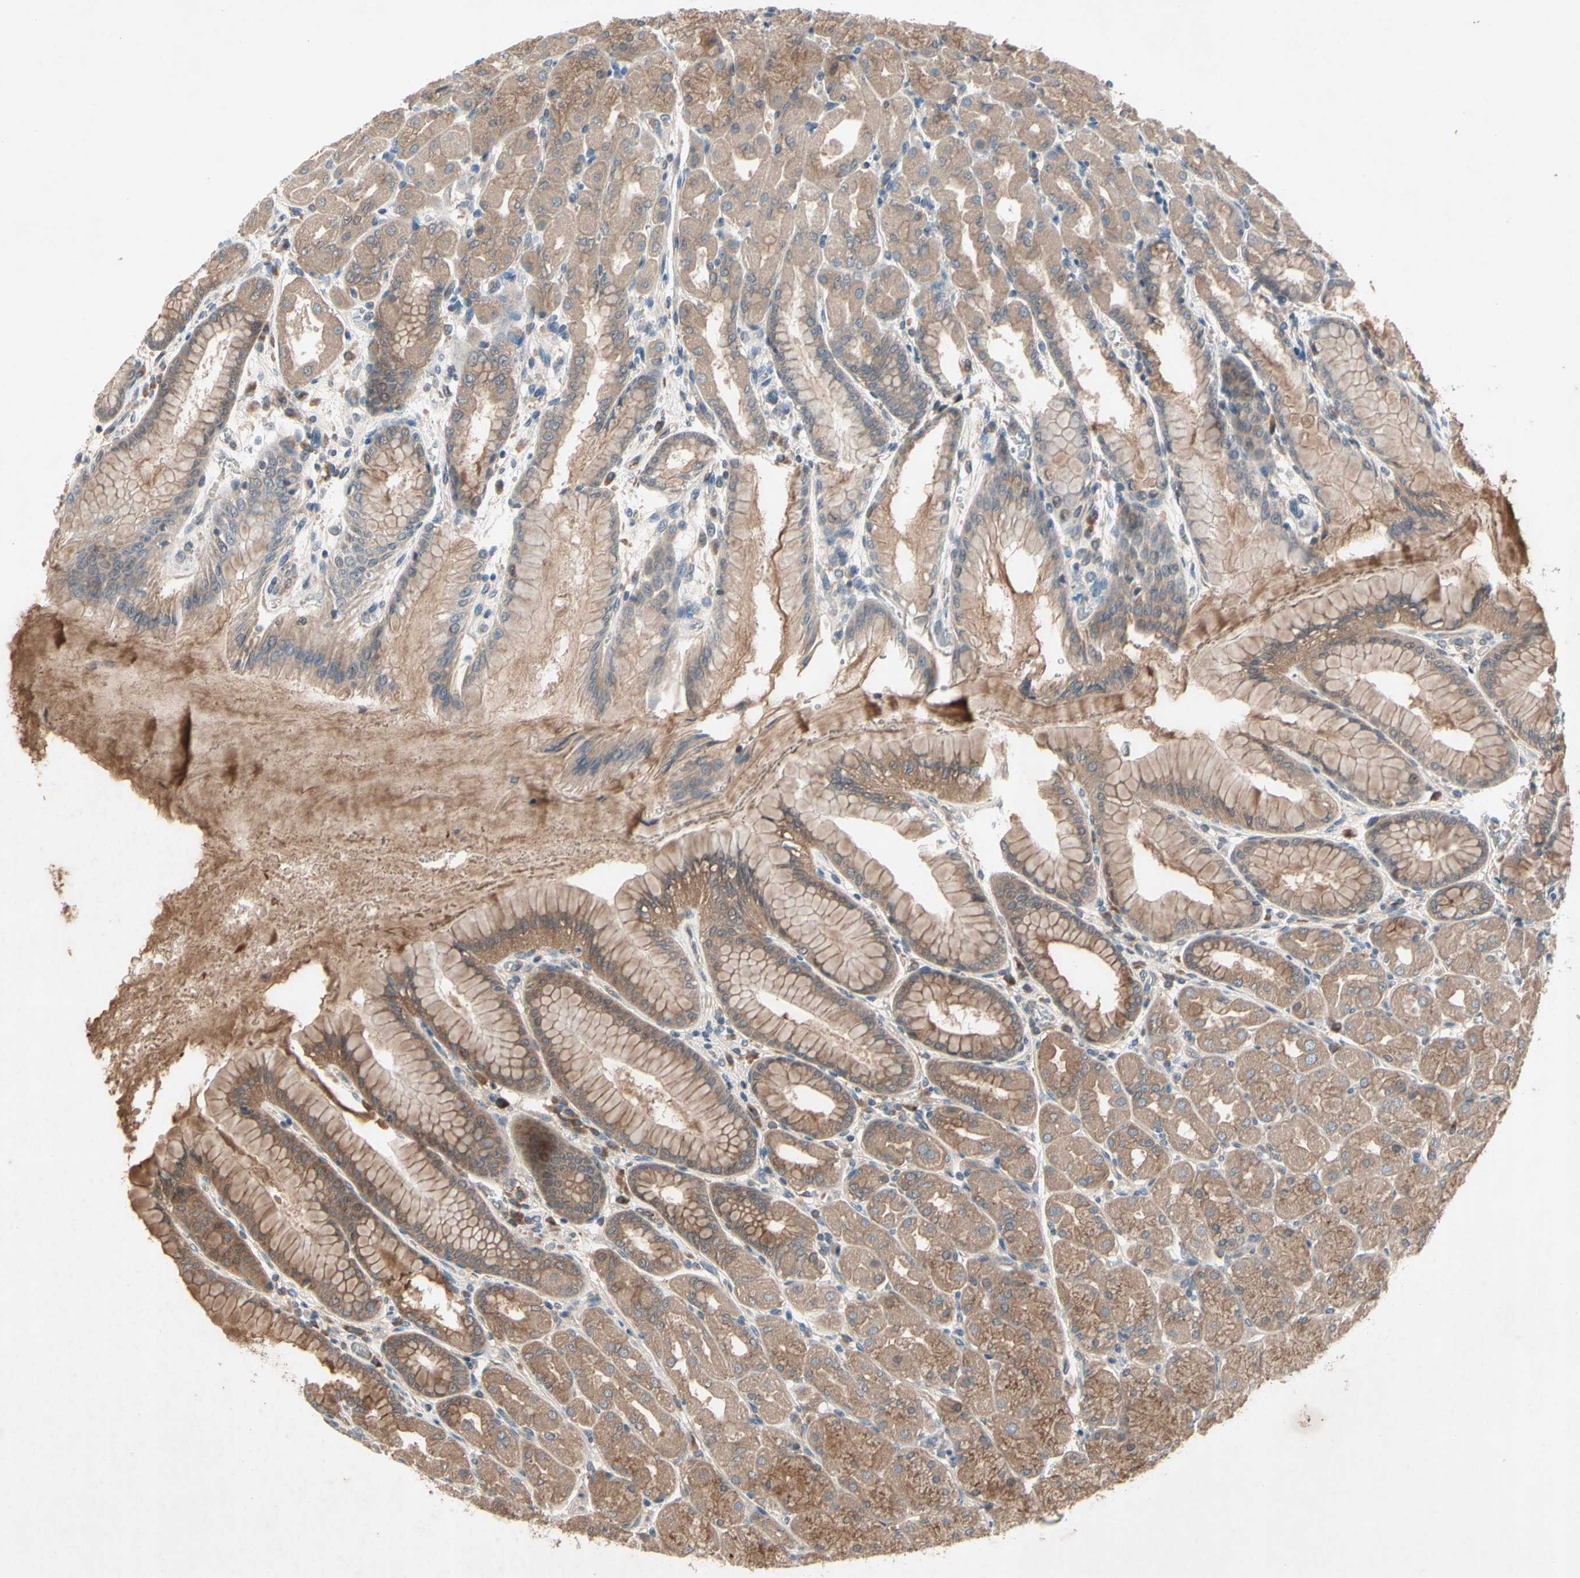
{"staining": {"intensity": "moderate", "quantity": ">75%", "location": "cytoplasmic/membranous"}, "tissue": "stomach", "cell_type": "Glandular cells", "image_type": "normal", "snomed": [{"axis": "morphology", "description": "Normal tissue, NOS"}, {"axis": "topography", "description": "Stomach, upper"}], "caption": "Immunohistochemistry (IHC) photomicrograph of normal human stomach stained for a protein (brown), which displays medium levels of moderate cytoplasmic/membranous positivity in about >75% of glandular cells.", "gene": "NSF", "patient": {"sex": "female", "age": 56}}